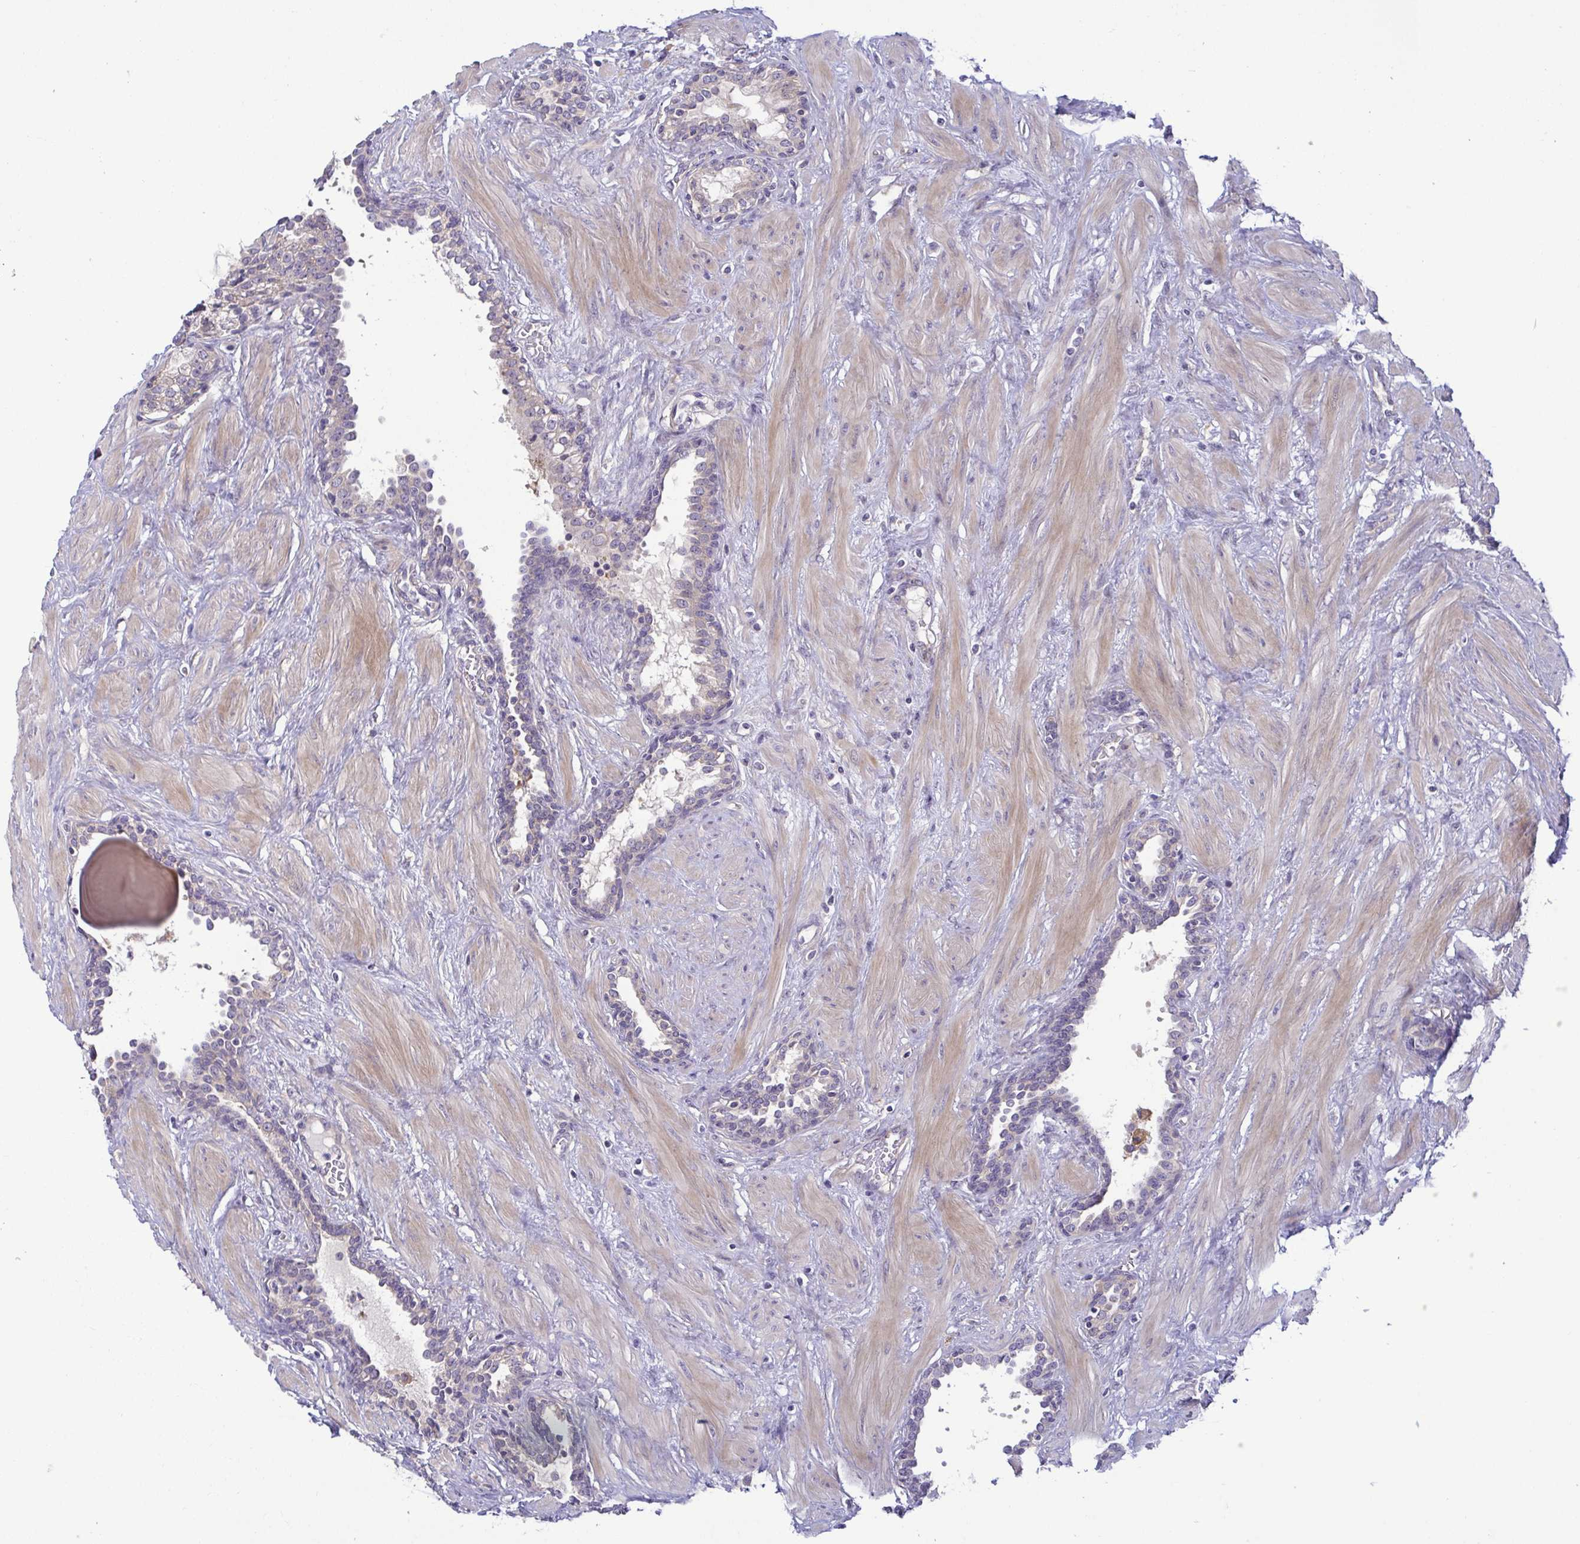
{"staining": {"intensity": "weak", "quantity": "<25%", "location": "cytoplasmic/membranous"}, "tissue": "prostate", "cell_type": "Glandular cells", "image_type": "normal", "snomed": [{"axis": "morphology", "description": "Normal tissue, NOS"}, {"axis": "topography", "description": "Prostate"}], "caption": "Immunohistochemical staining of unremarkable prostate shows no significant staining in glandular cells.", "gene": "LMF2", "patient": {"sex": "male", "age": 55}}